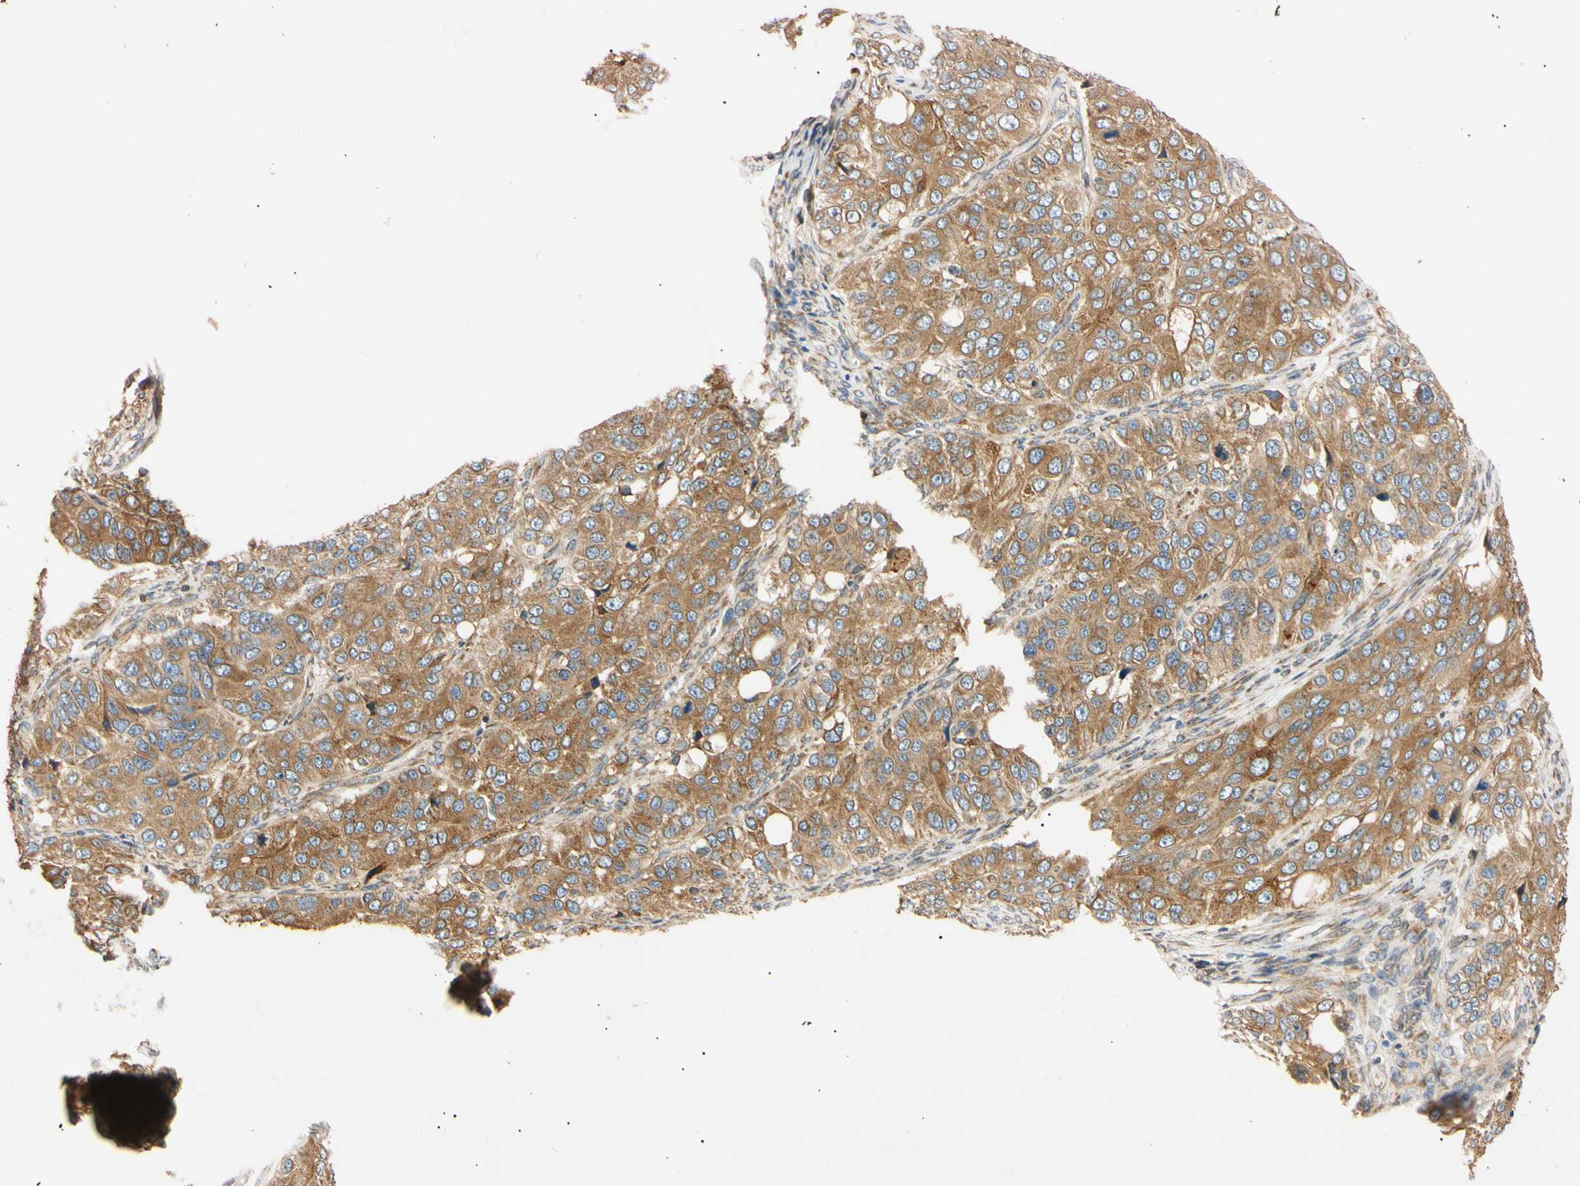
{"staining": {"intensity": "moderate", "quantity": ">75%", "location": "cytoplasmic/membranous"}, "tissue": "ovarian cancer", "cell_type": "Tumor cells", "image_type": "cancer", "snomed": [{"axis": "morphology", "description": "Carcinoma, endometroid"}, {"axis": "topography", "description": "Ovary"}], "caption": "The immunohistochemical stain labels moderate cytoplasmic/membranous staining in tumor cells of ovarian cancer (endometroid carcinoma) tissue. (DAB = brown stain, brightfield microscopy at high magnification).", "gene": "IER3IP1", "patient": {"sex": "female", "age": 51}}